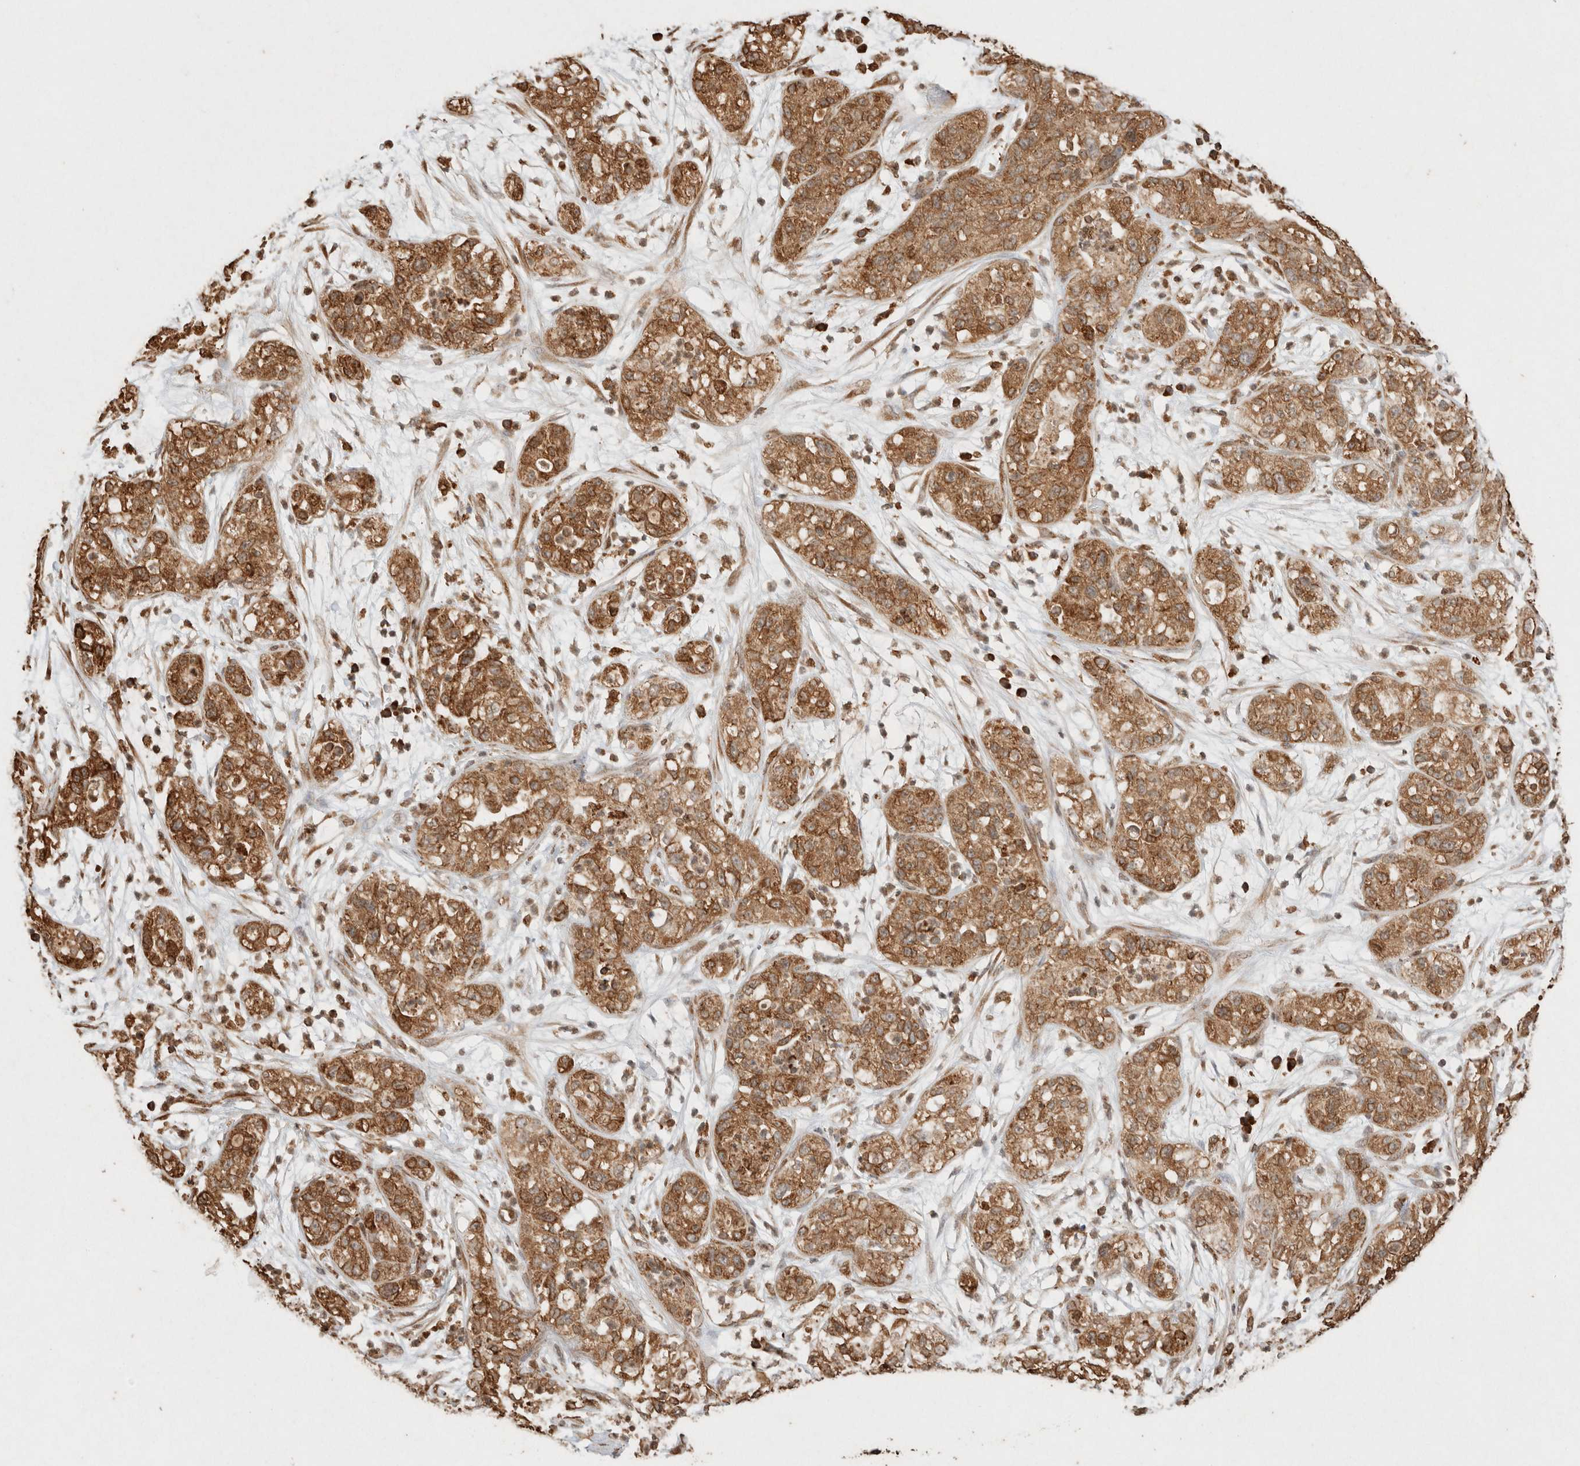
{"staining": {"intensity": "moderate", "quantity": ">75%", "location": "cytoplasmic/membranous"}, "tissue": "pancreatic cancer", "cell_type": "Tumor cells", "image_type": "cancer", "snomed": [{"axis": "morphology", "description": "Adenocarcinoma, NOS"}, {"axis": "topography", "description": "Pancreas"}], "caption": "Immunohistochemistry histopathology image of human pancreatic adenocarcinoma stained for a protein (brown), which exhibits medium levels of moderate cytoplasmic/membranous expression in approximately >75% of tumor cells.", "gene": "ERAP1", "patient": {"sex": "female", "age": 78}}